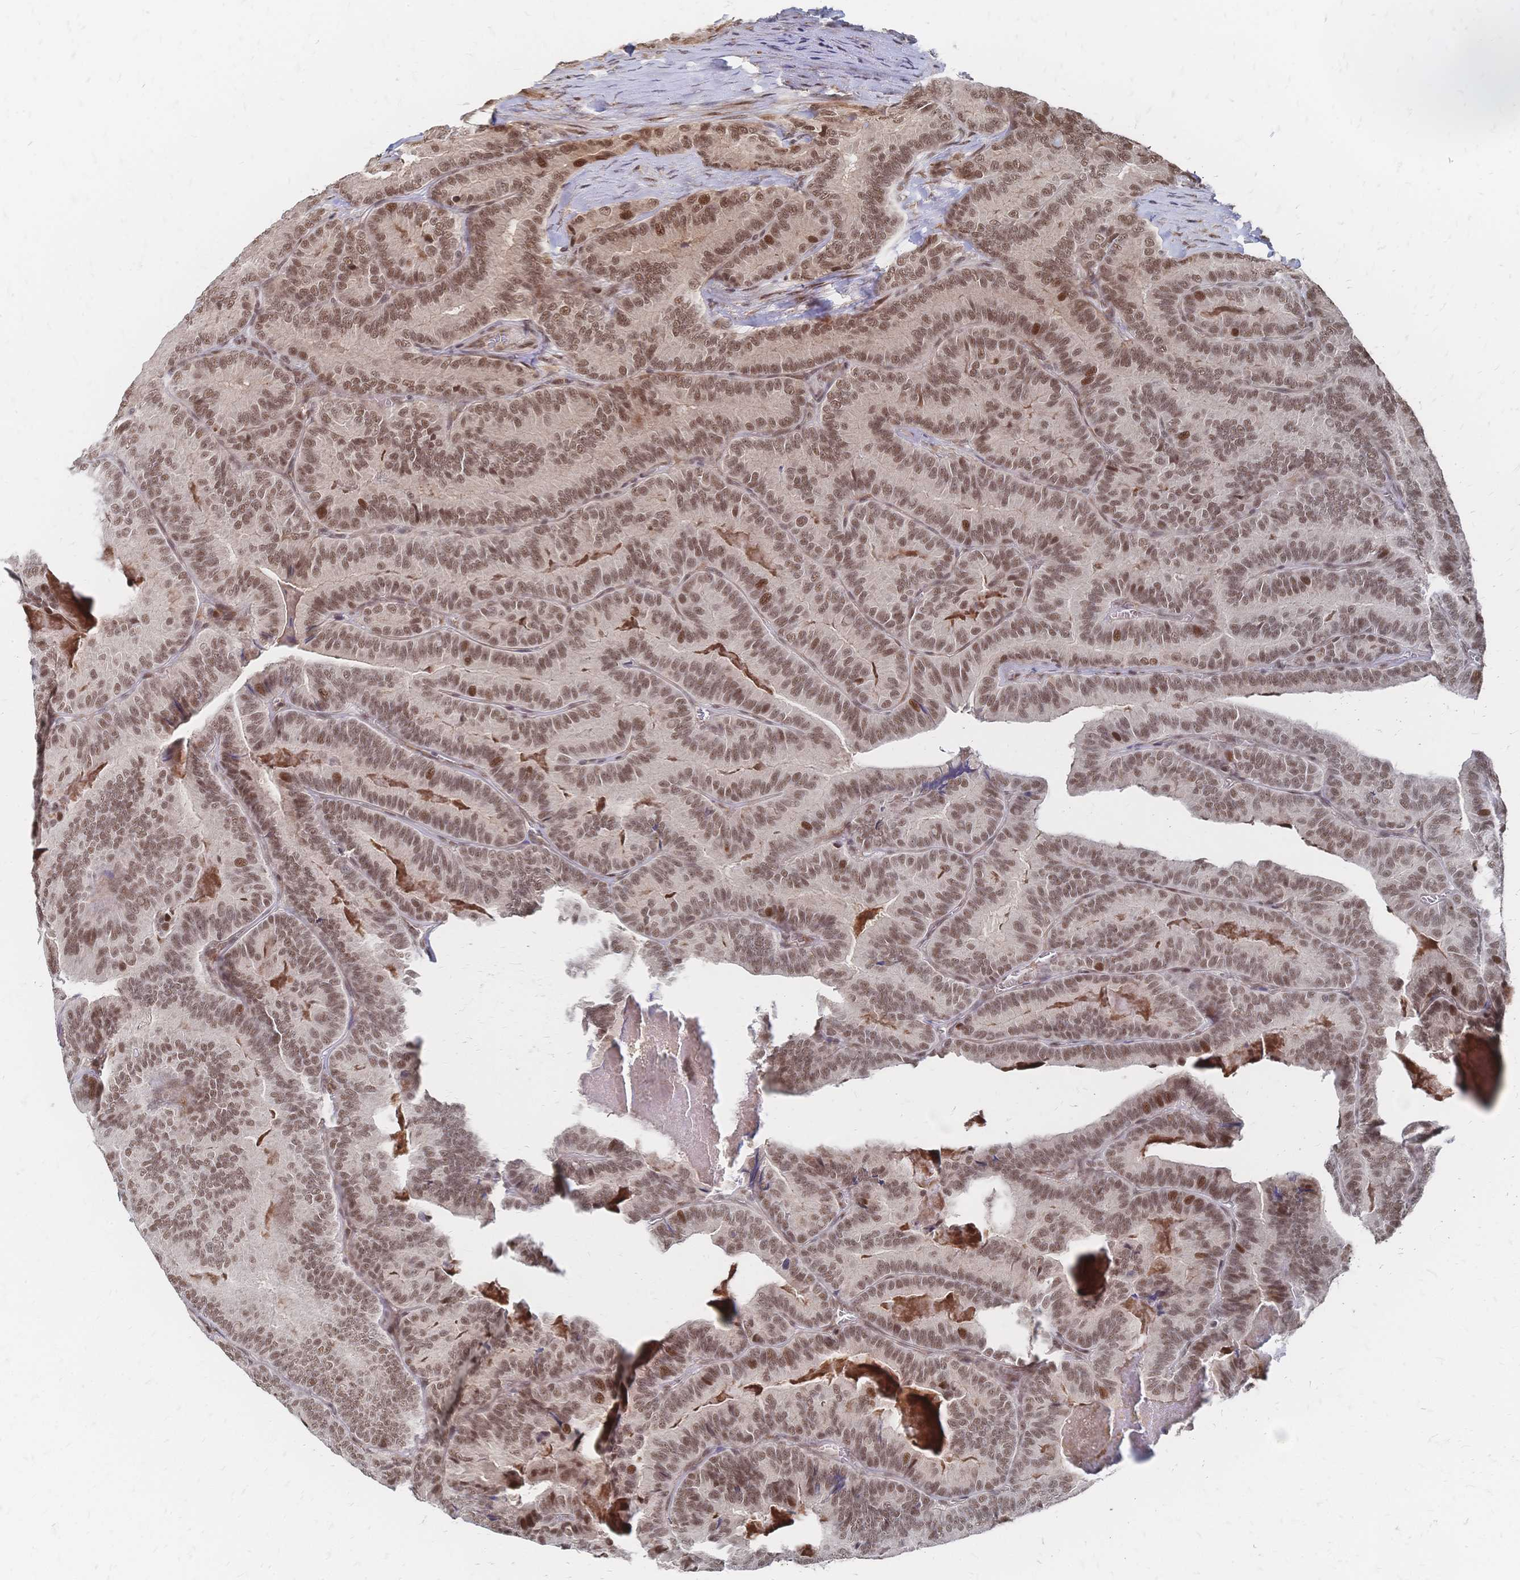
{"staining": {"intensity": "moderate", "quantity": ">75%", "location": "nuclear"}, "tissue": "thyroid cancer", "cell_type": "Tumor cells", "image_type": "cancer", "snomed": [{"axis": "morphology", "description": "Papillary adenocarcinoma, NOS"}, {"axis": "topography", "description": "Thyroid gland"}], "caption": "Human papillary adenocarcinoma (thyroid) stained with a brown dye exhibits moderate nuclear positive positivity in approximately >75% of tumor cells.", "gene": "NELFA", "patient": {"sex": "female", "age": 75}}